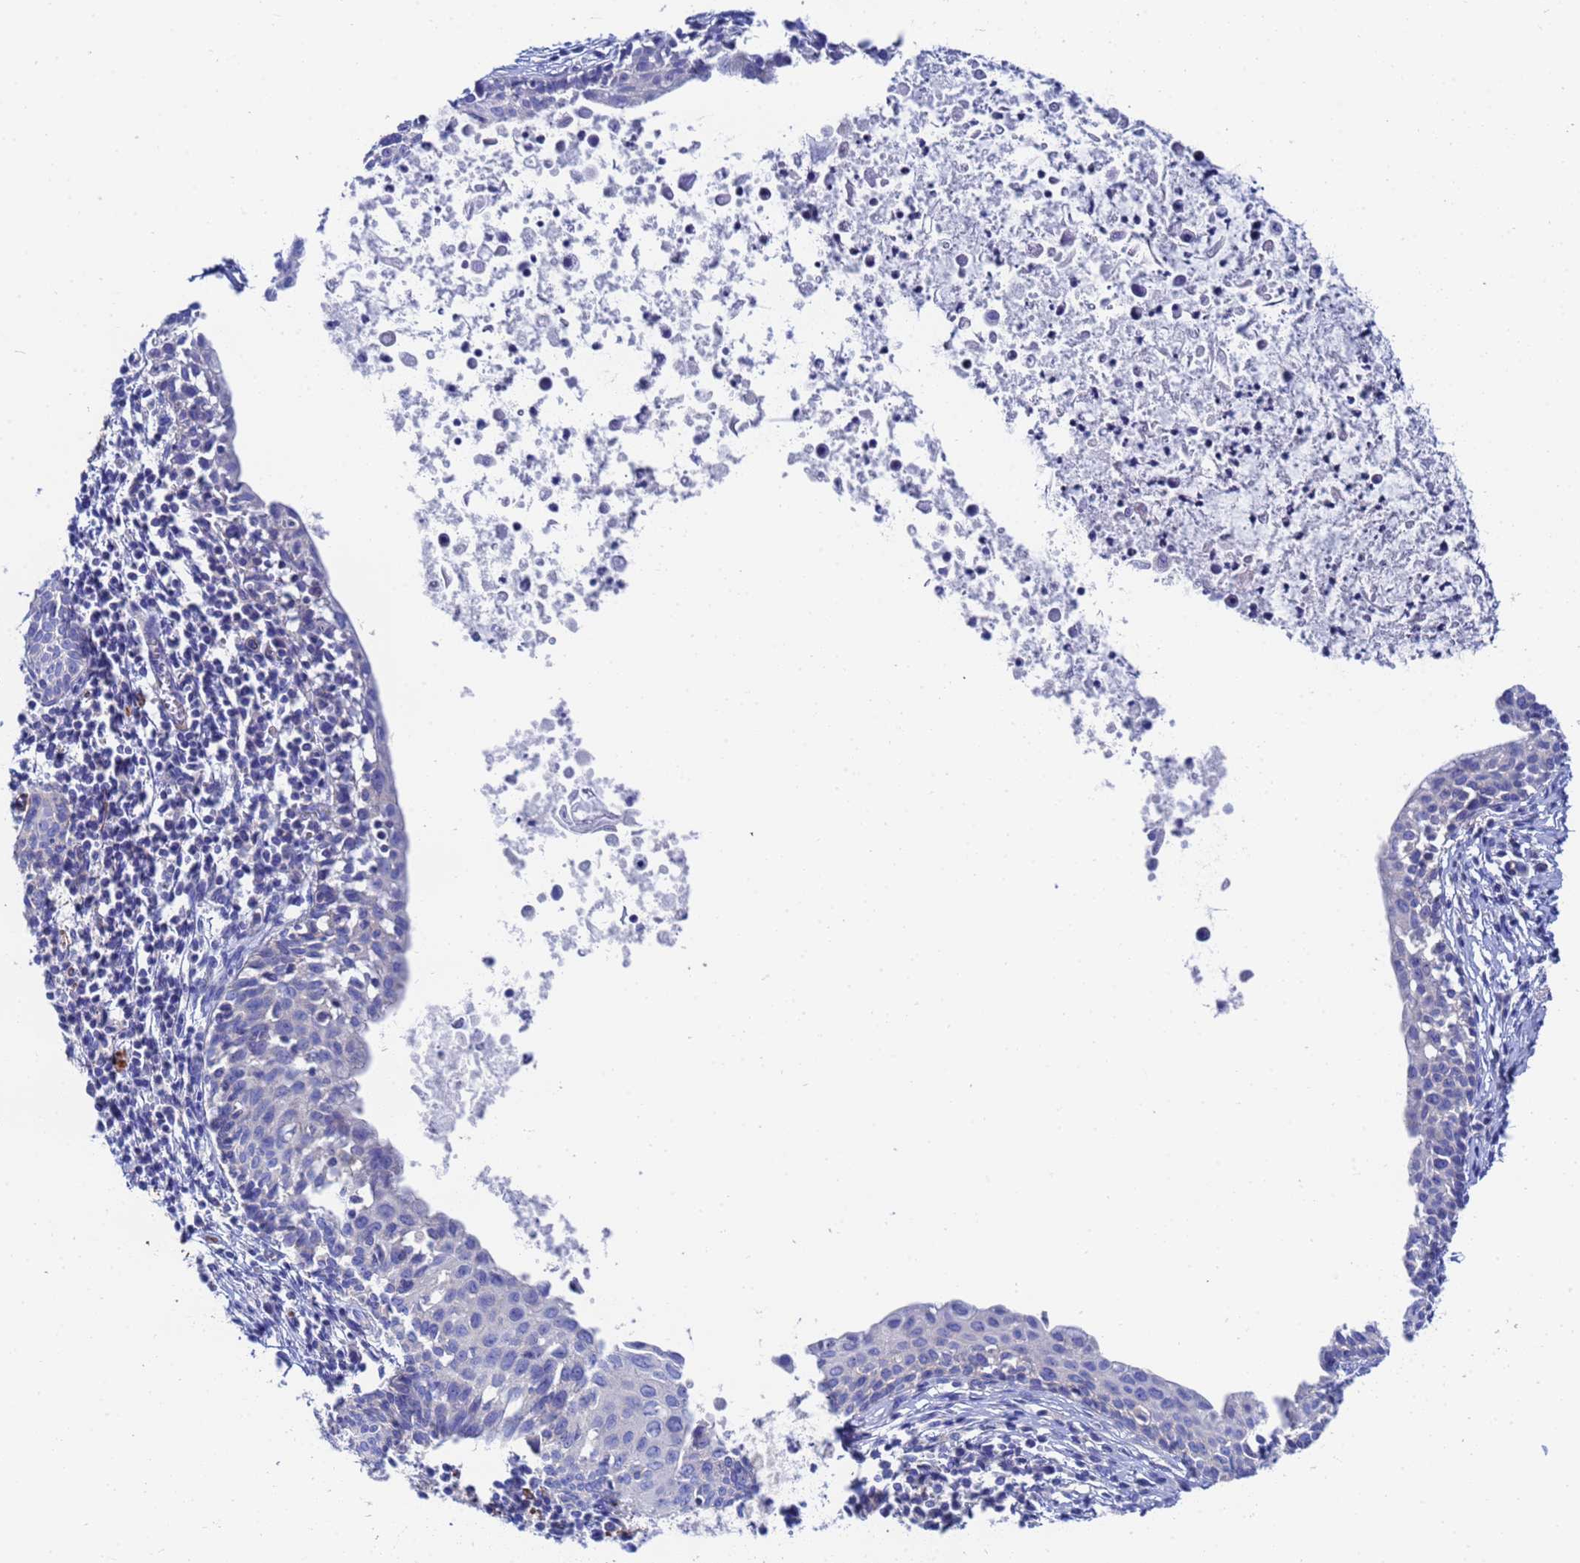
{"staining": {"intensity": "negative", "quantity": "none", "location": "none"}, "tissue": "cervical cancer", "cell_type": "Tumor cells", "image_type": "cancer", "snomed": [{"axis": "morphology", "description": "Squamous cell carcinoma, NOS"}, {"axis": "topography", "description": "Cervix"}], "caption": "This is an immunohistochemistry (IHC) histopathology image of human cervical cancer. There is no positivity in tumor cells.", "gene": "RAB39B", "patient": {"sex": "female", "age": 52}}